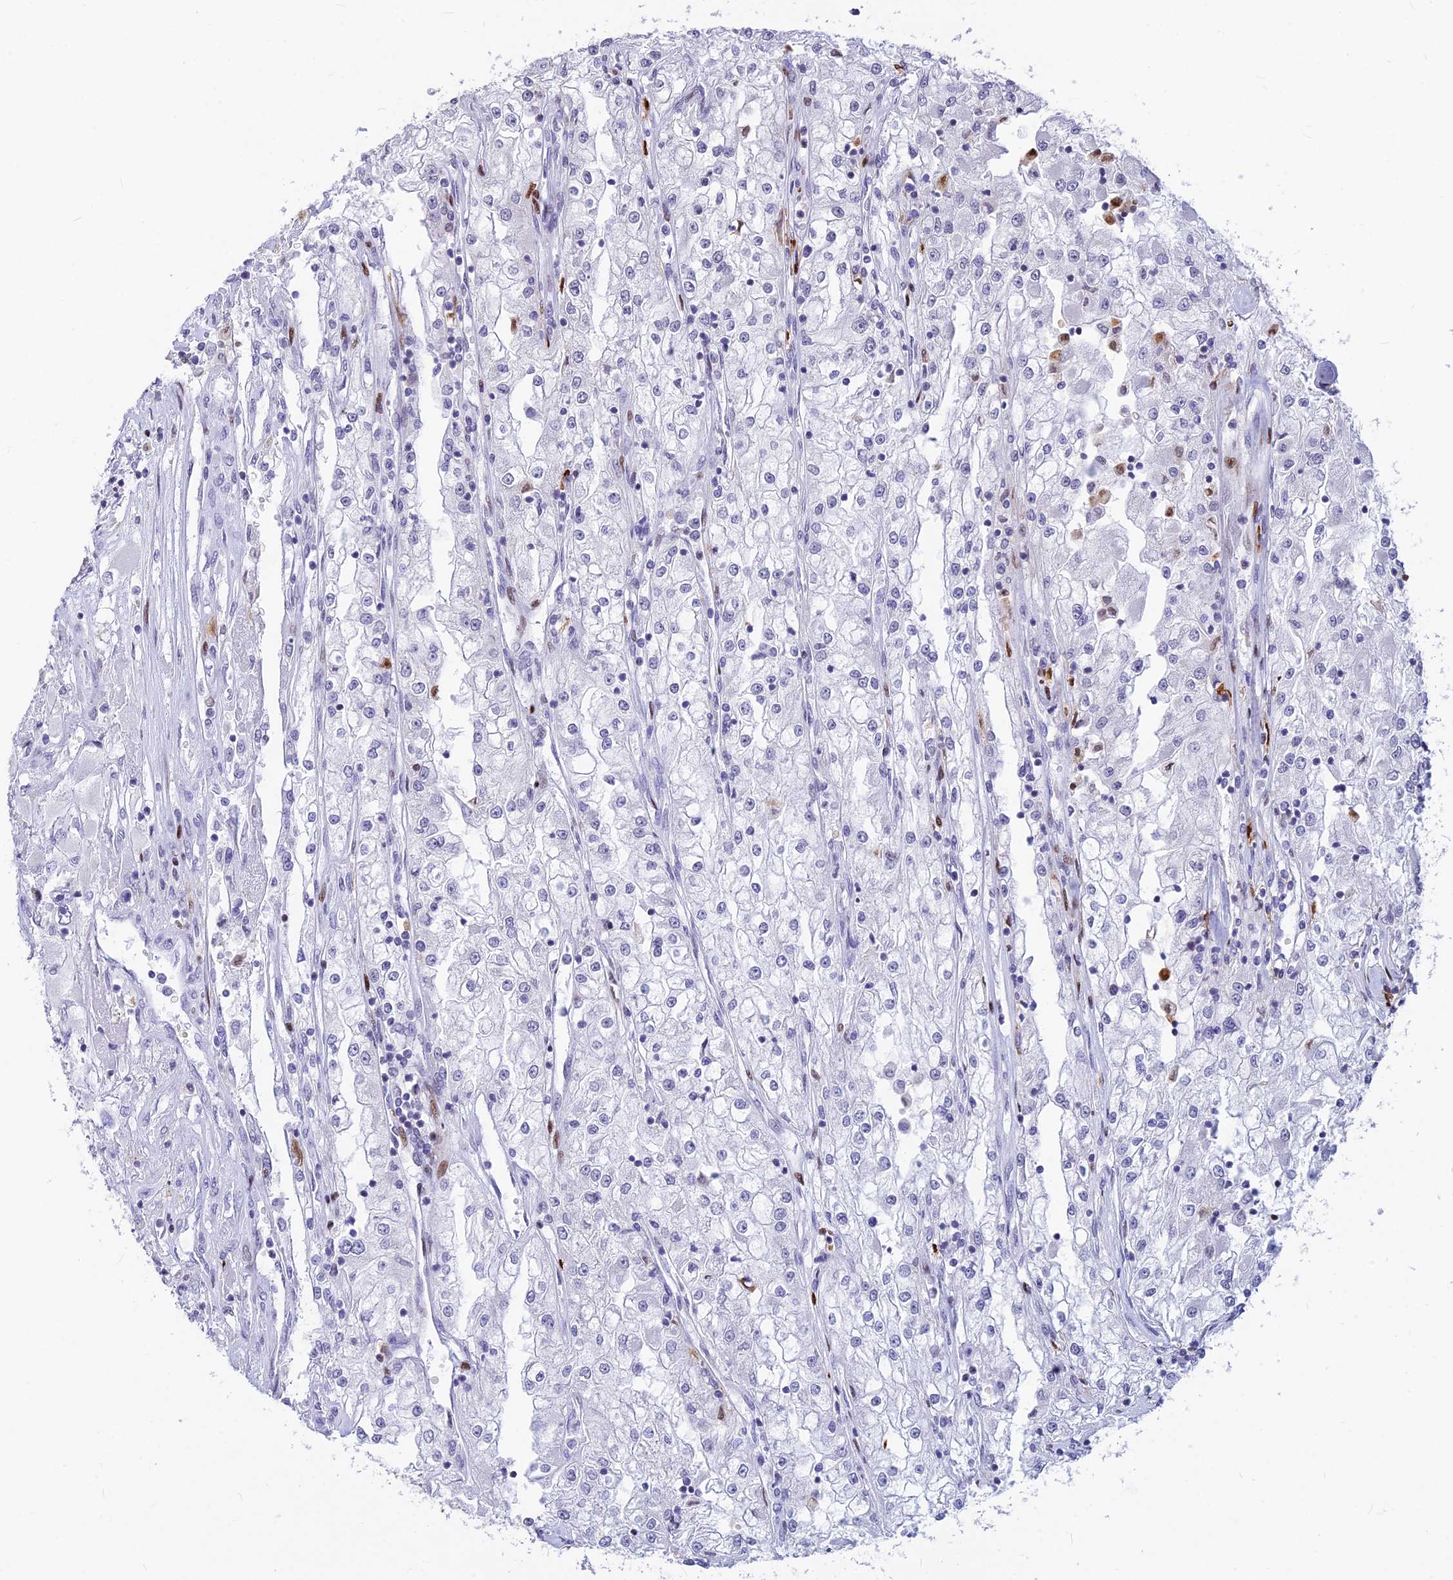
{"staining": {"intensity": "negative", "quantity": "none", "location": "none"}, "tissue": "renal cancer", "cell_type": "Tumor cells", "image_type": "cancer", "snomed": [{"axis": "morphology", "description": "Adenocarcinoma, NOS"}, {"axis": "topography", "description": "Kidney"}], "caption": "Tumor cells show no significant positivity in adenocarcinoma (renal).", "gene": "PRPS1", "patient": {"sex": "female", "age": 52}}